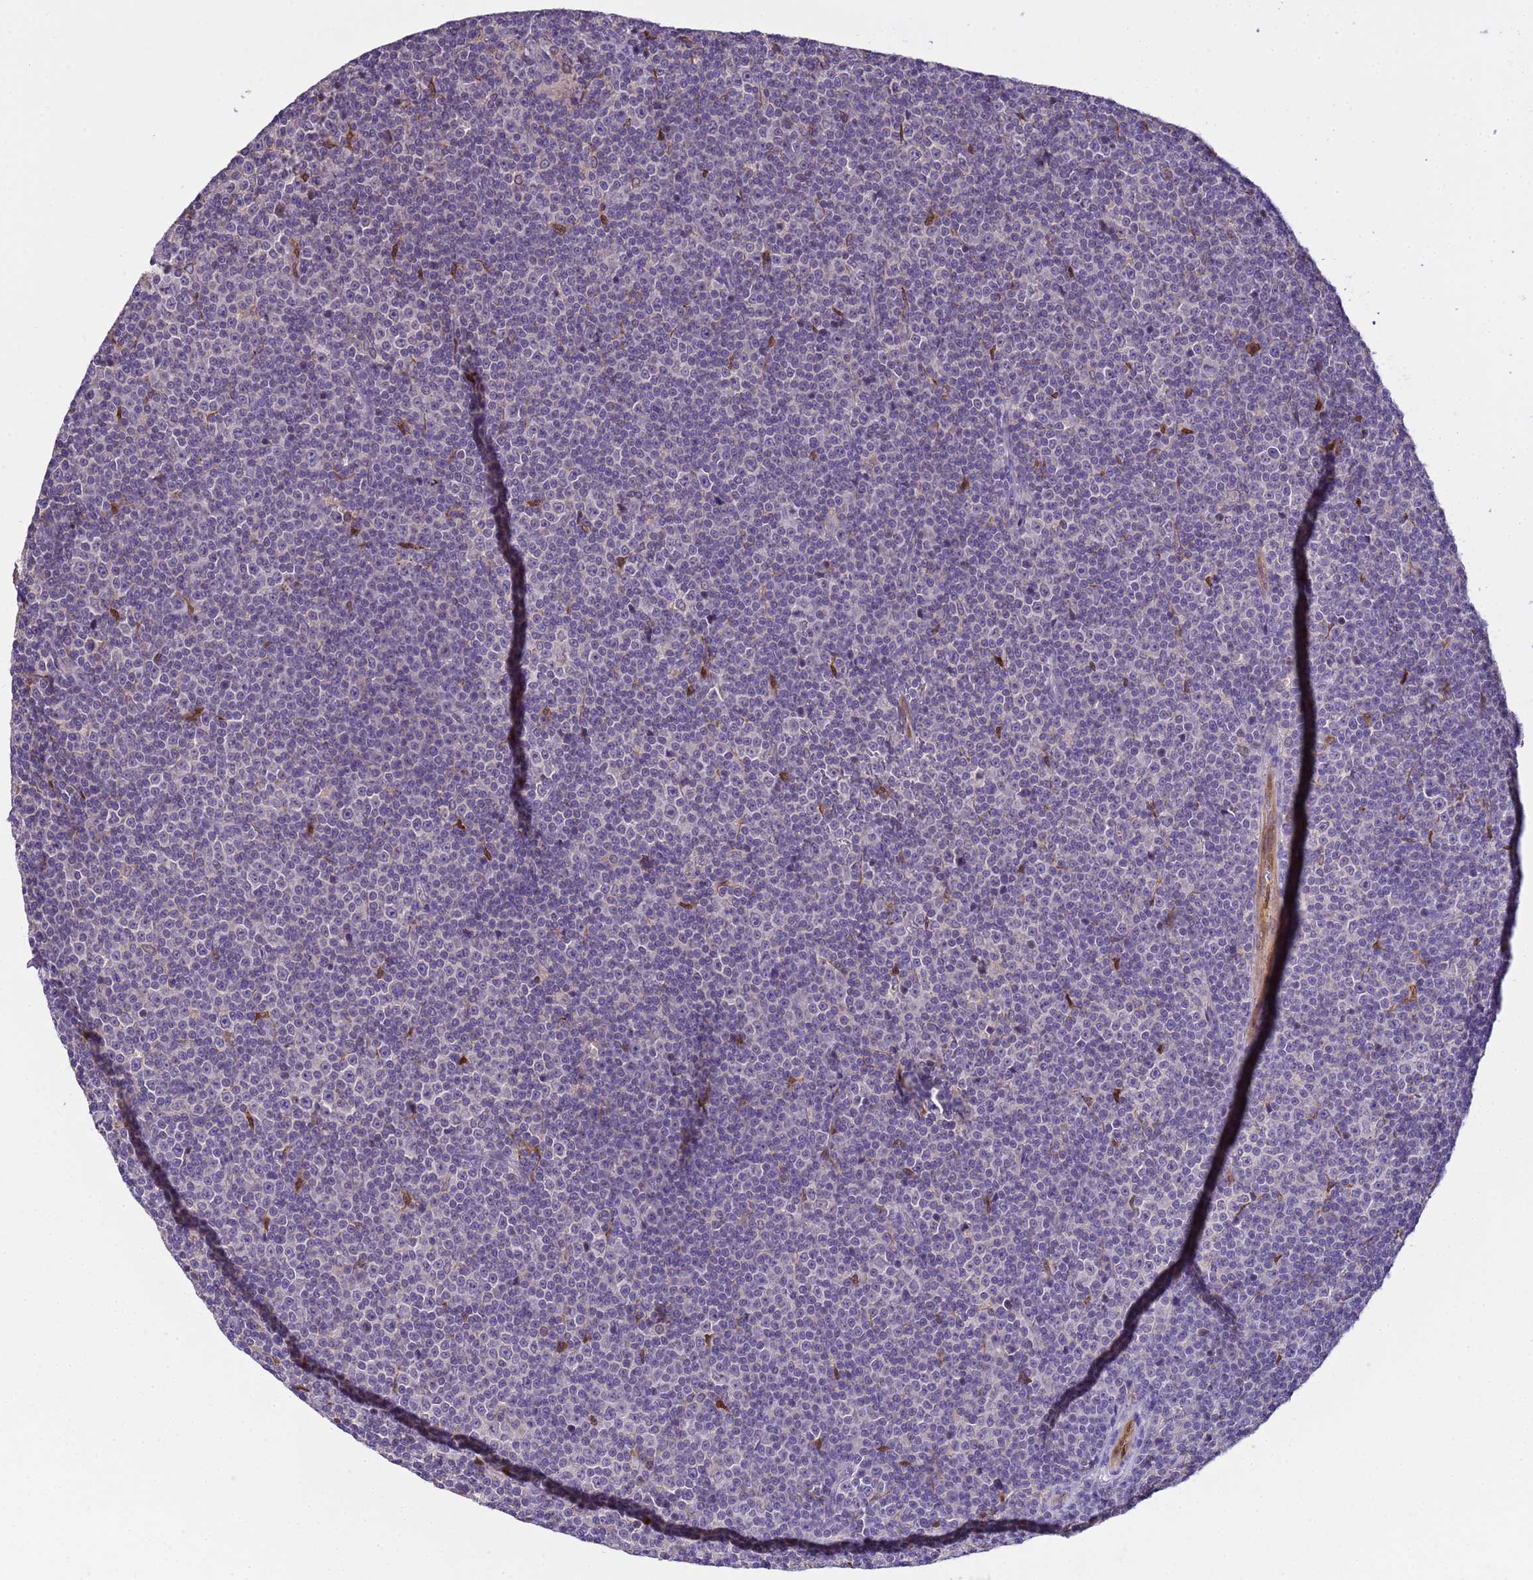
{"staining": {"intensity": "negative", "quantity": "none", "location": "none"}, "tissue": "lymphoma", "cell_type": "Tumor cells", "image_type": "cancer", "snomed": [{"axis": "morphology", "description": "Malignant lymphoma, non-Hodgkin's type, Low grade"}, {"axis": "topography", "description": "Lymph node"}], "caption": "DAB immunohistochemical staining of human lymphoma exhibits no significant positivity in tumor cells. (DAB (3,3'-diaminobenzidine) immunohistochemistry visualized using brightfield microscopy, high magnification).", "gene": "PLCXD3", "patient": {"sex": "female", "age": 67}}